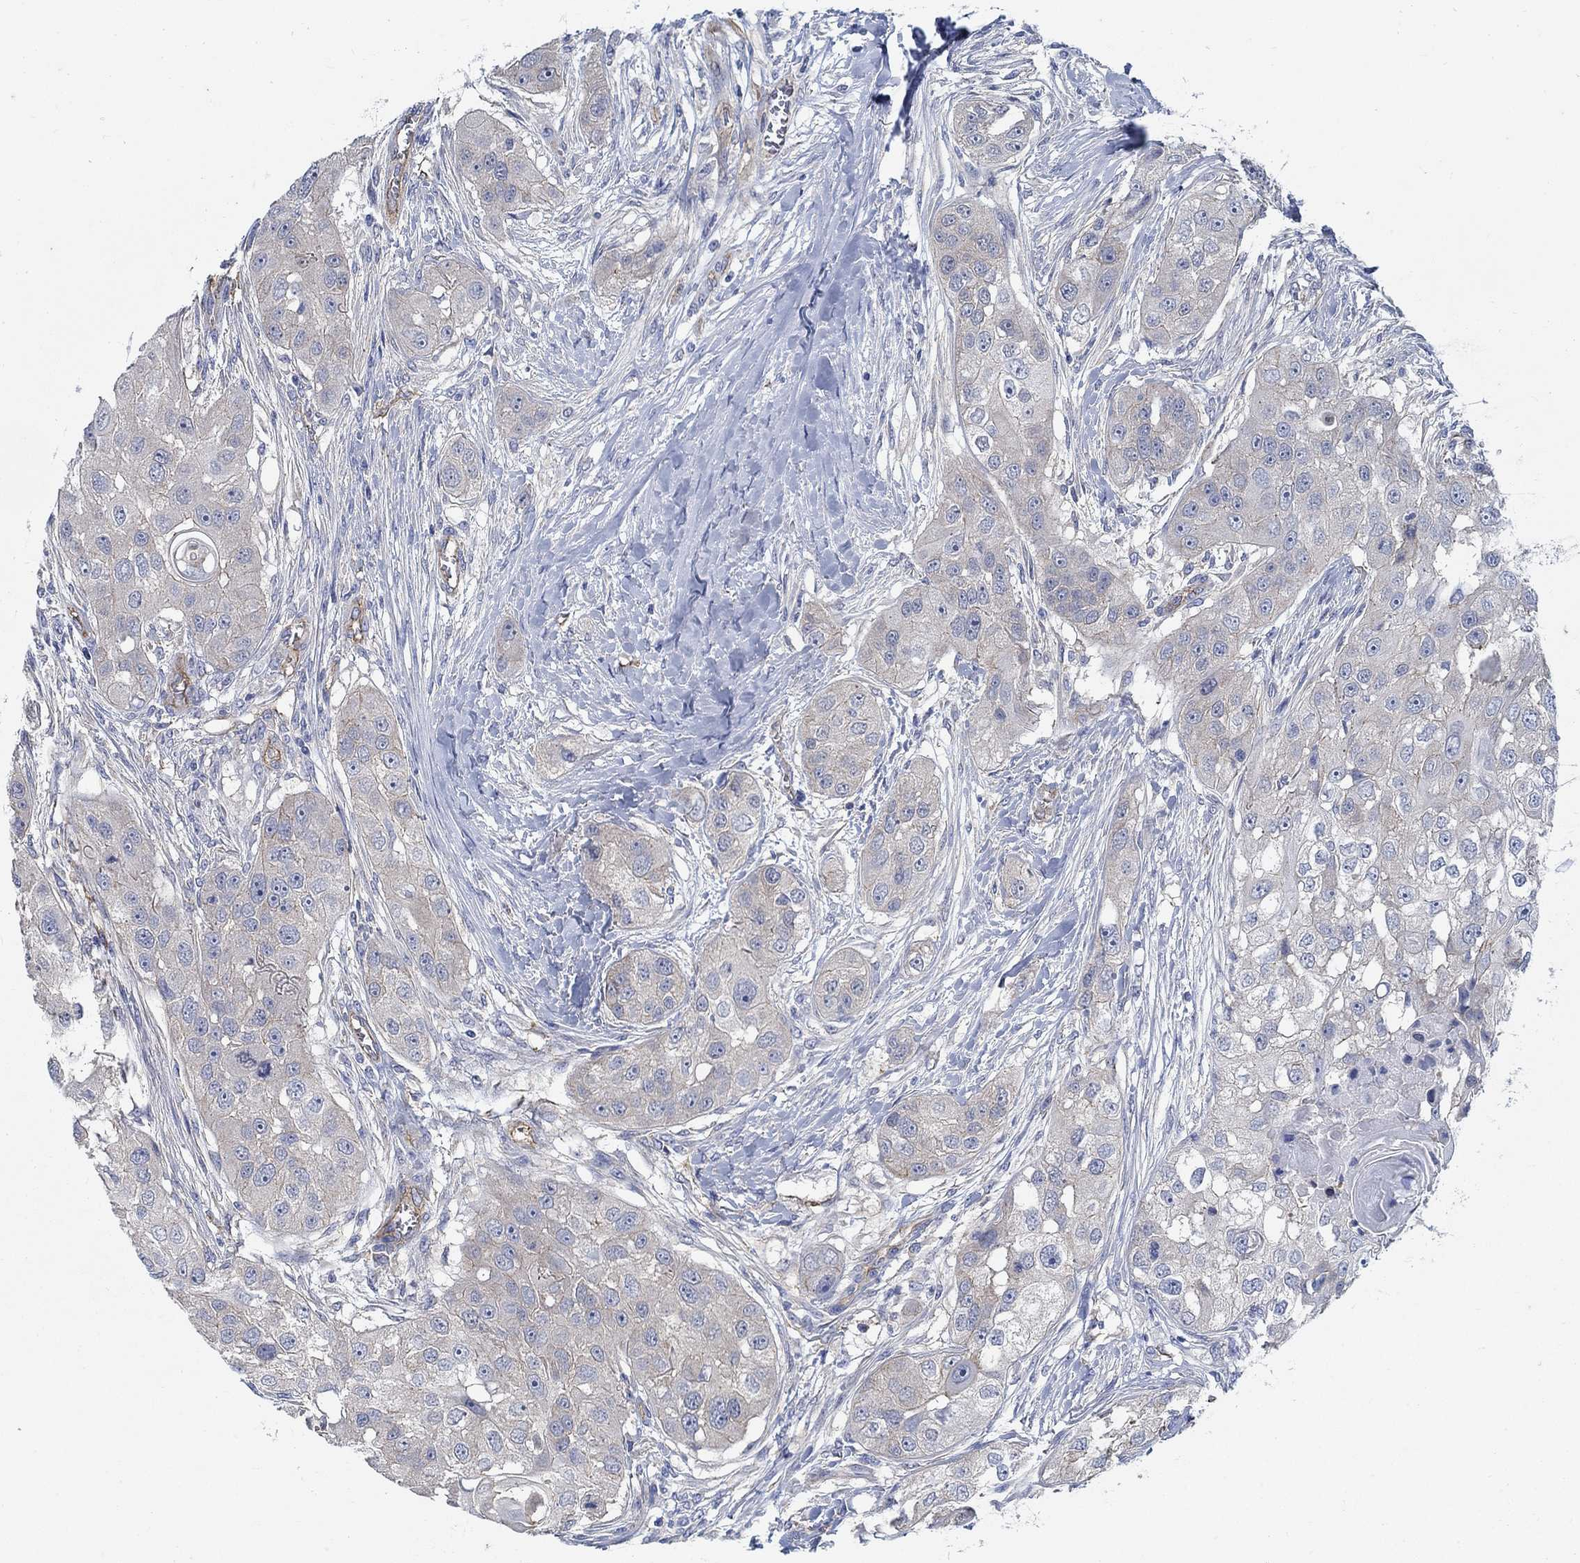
{"staining": {"intensity": "negative", "quantity": "none", "location": "none"}, "tissue": "head and neck cancer", "cell_type": "Tumor cells", "image_type": "cancer", "snomed": [{"axis": "morphology", "description": "Normal tissue, NOS"}, {"axis": "morphology", "description": "Squamous cell carcinoma, NOS"}, {"axis": "topography", "description": "Skeletal muscle"}, {"axis": "topography", "description": "Head-Neck"}], "caption": "Photomicrograph shows no protein expression in tumor cells of squamous cell carcinoma (head and neck) tissue.", "gene": "TMEM198", "patient": {"sex": "male", "age": 51}}